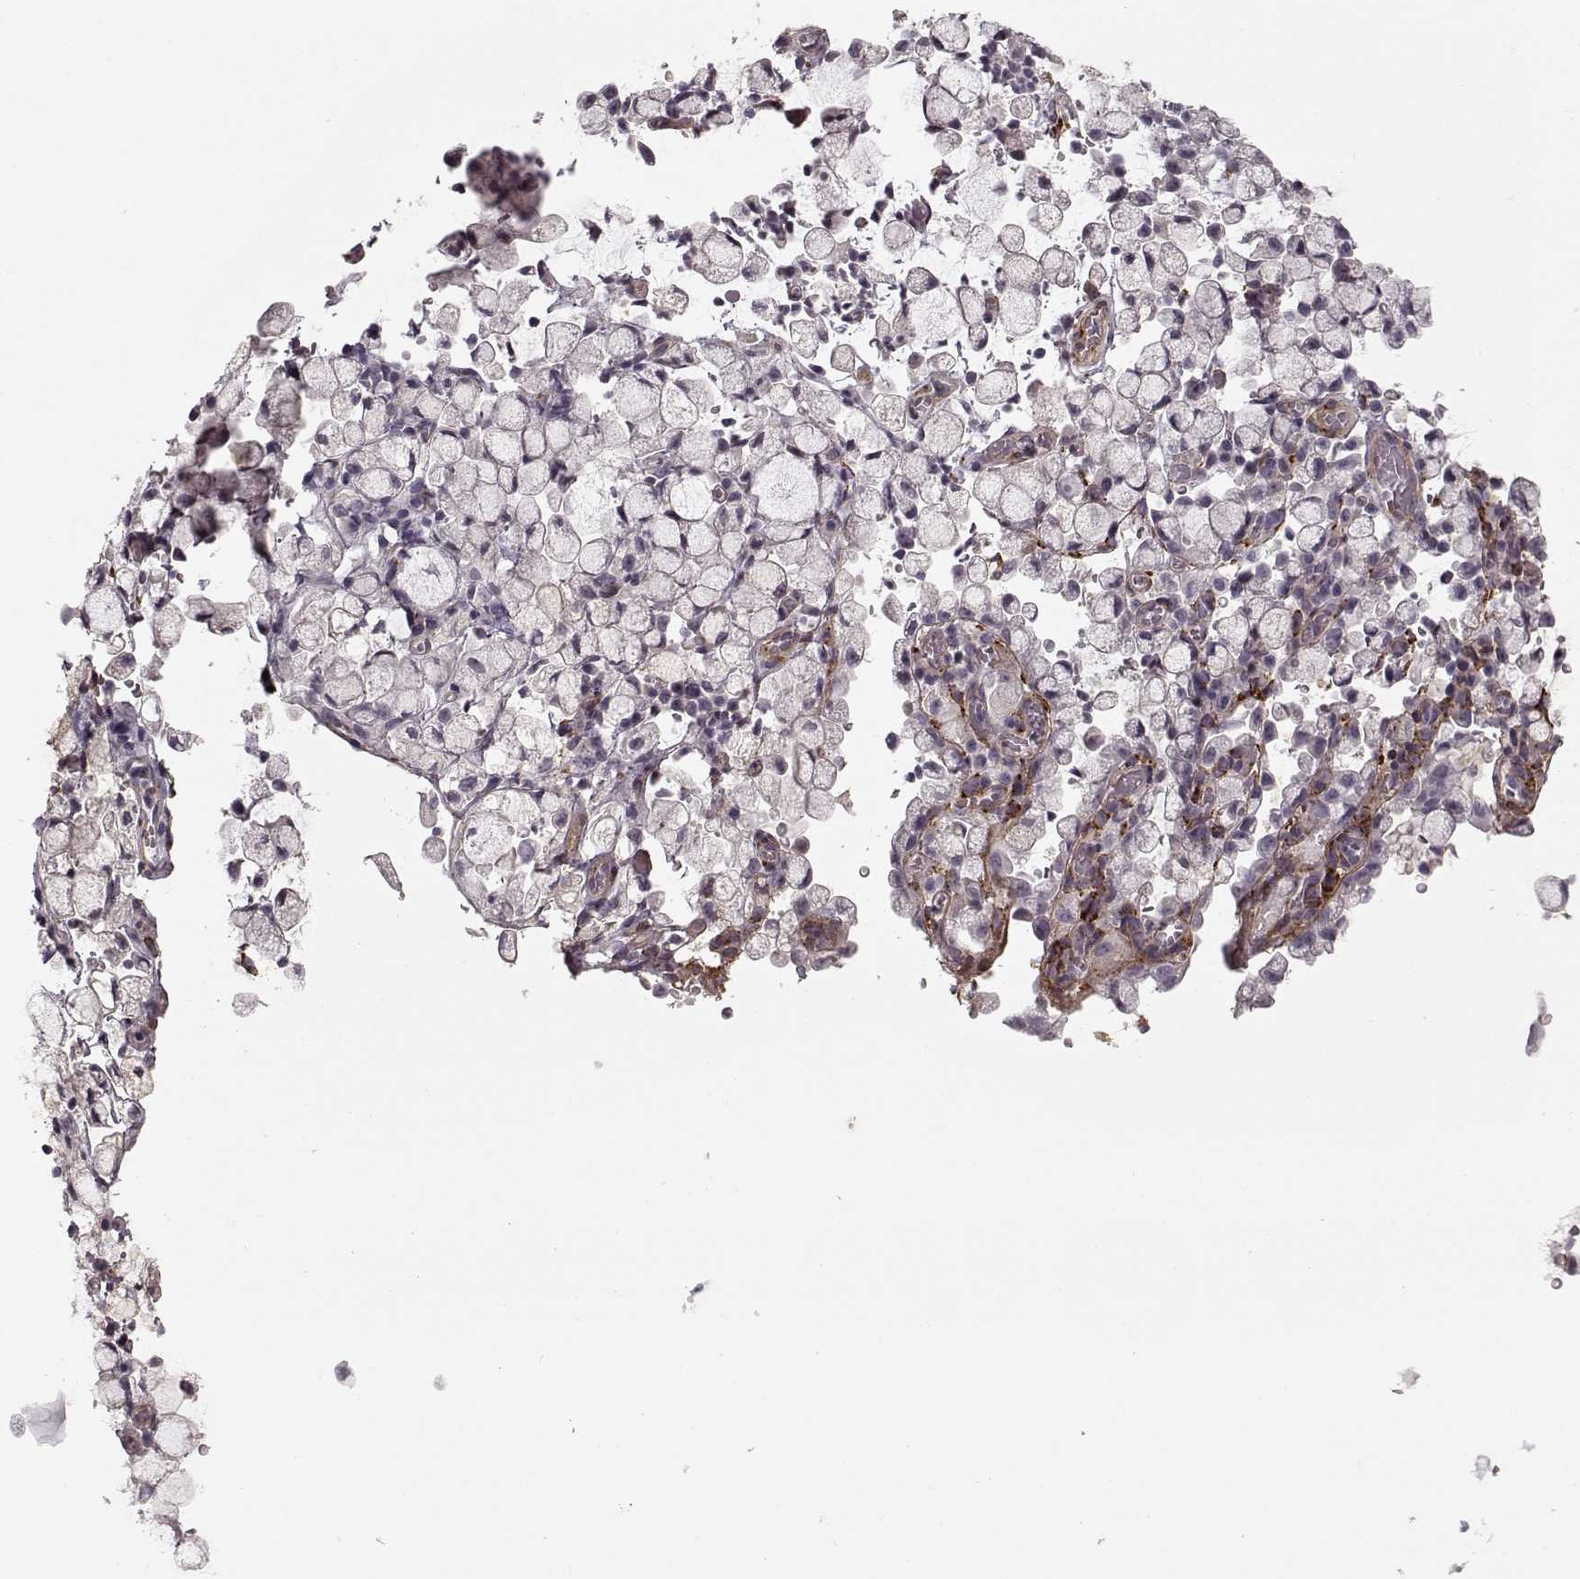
{"staining": {"intensity": "negative", "quantity": "none", "location": "none"}, "tissue": "stomach cancer", "cell_type": "Tumor cells", "image_type": "cancer", "snomed": [{"axis": "morphology", "description": "Adenocarcinoma, NOS"}, {"axis": "topography", "description": "Stomach"}], "caption": "A high-resolution photomicrograph shows immunohistochemistry staining of adenocarcinoma (stomach), which reveals no significant expression in tumor cells.", "gene": "LAMB2", "patient": {"sex": "male", "age": 58}}